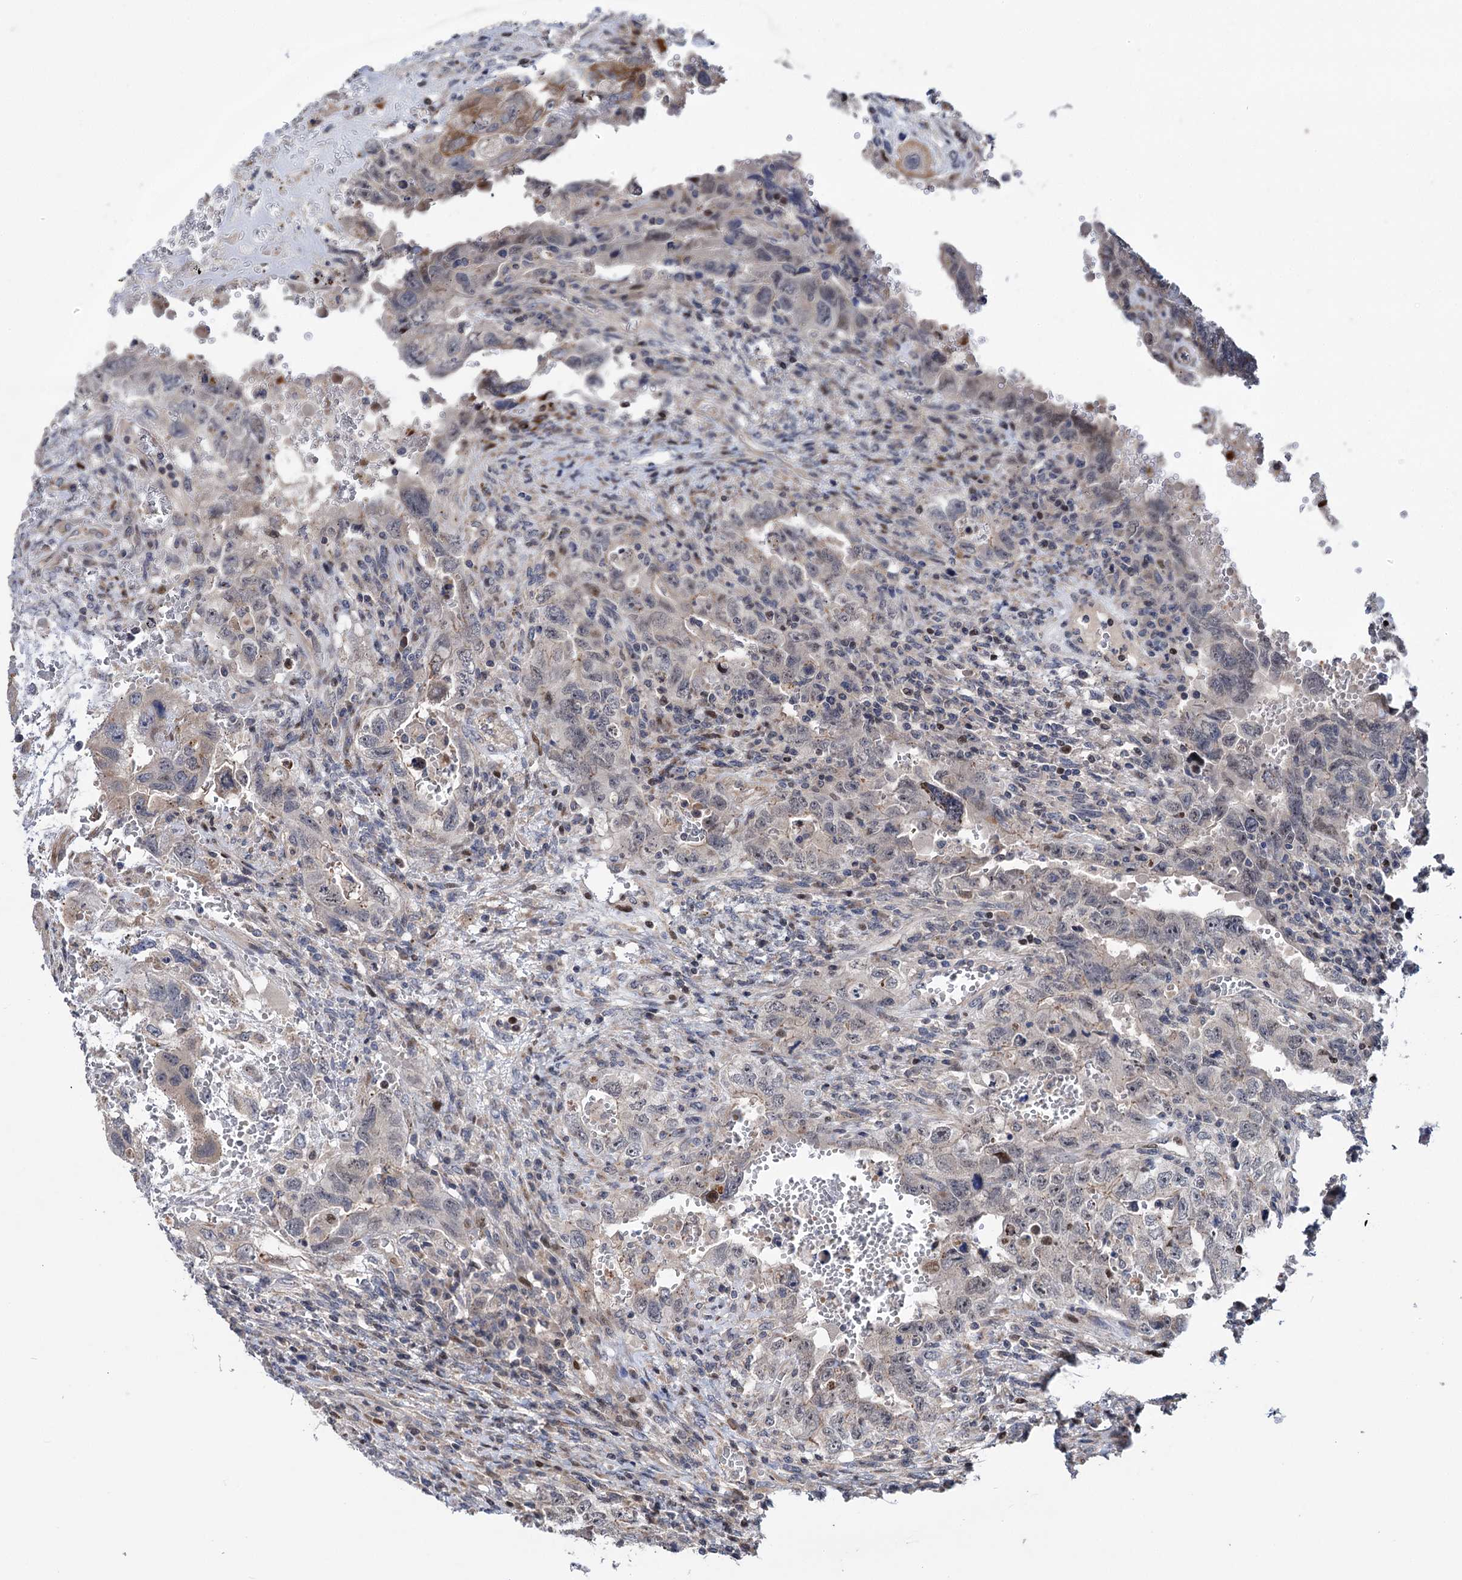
{"staining": {"intensity": "negative", "quantity": "none", "location": "none"}, "tissue": "testis cancer", "cell_type": "Tumor cells", "image_type": "cancer", "snomed": [{"axis": "morphology", "description": "Carcinoma, Embryonal, NOS"}, {"axis": "topography", "description": "Testis"}], "caption": "IHC of embryonal carcinoma (testis) shows no staining in tumor cells.", "gene": "UBR1", "patient": {"sex": "male", "age": 26}}